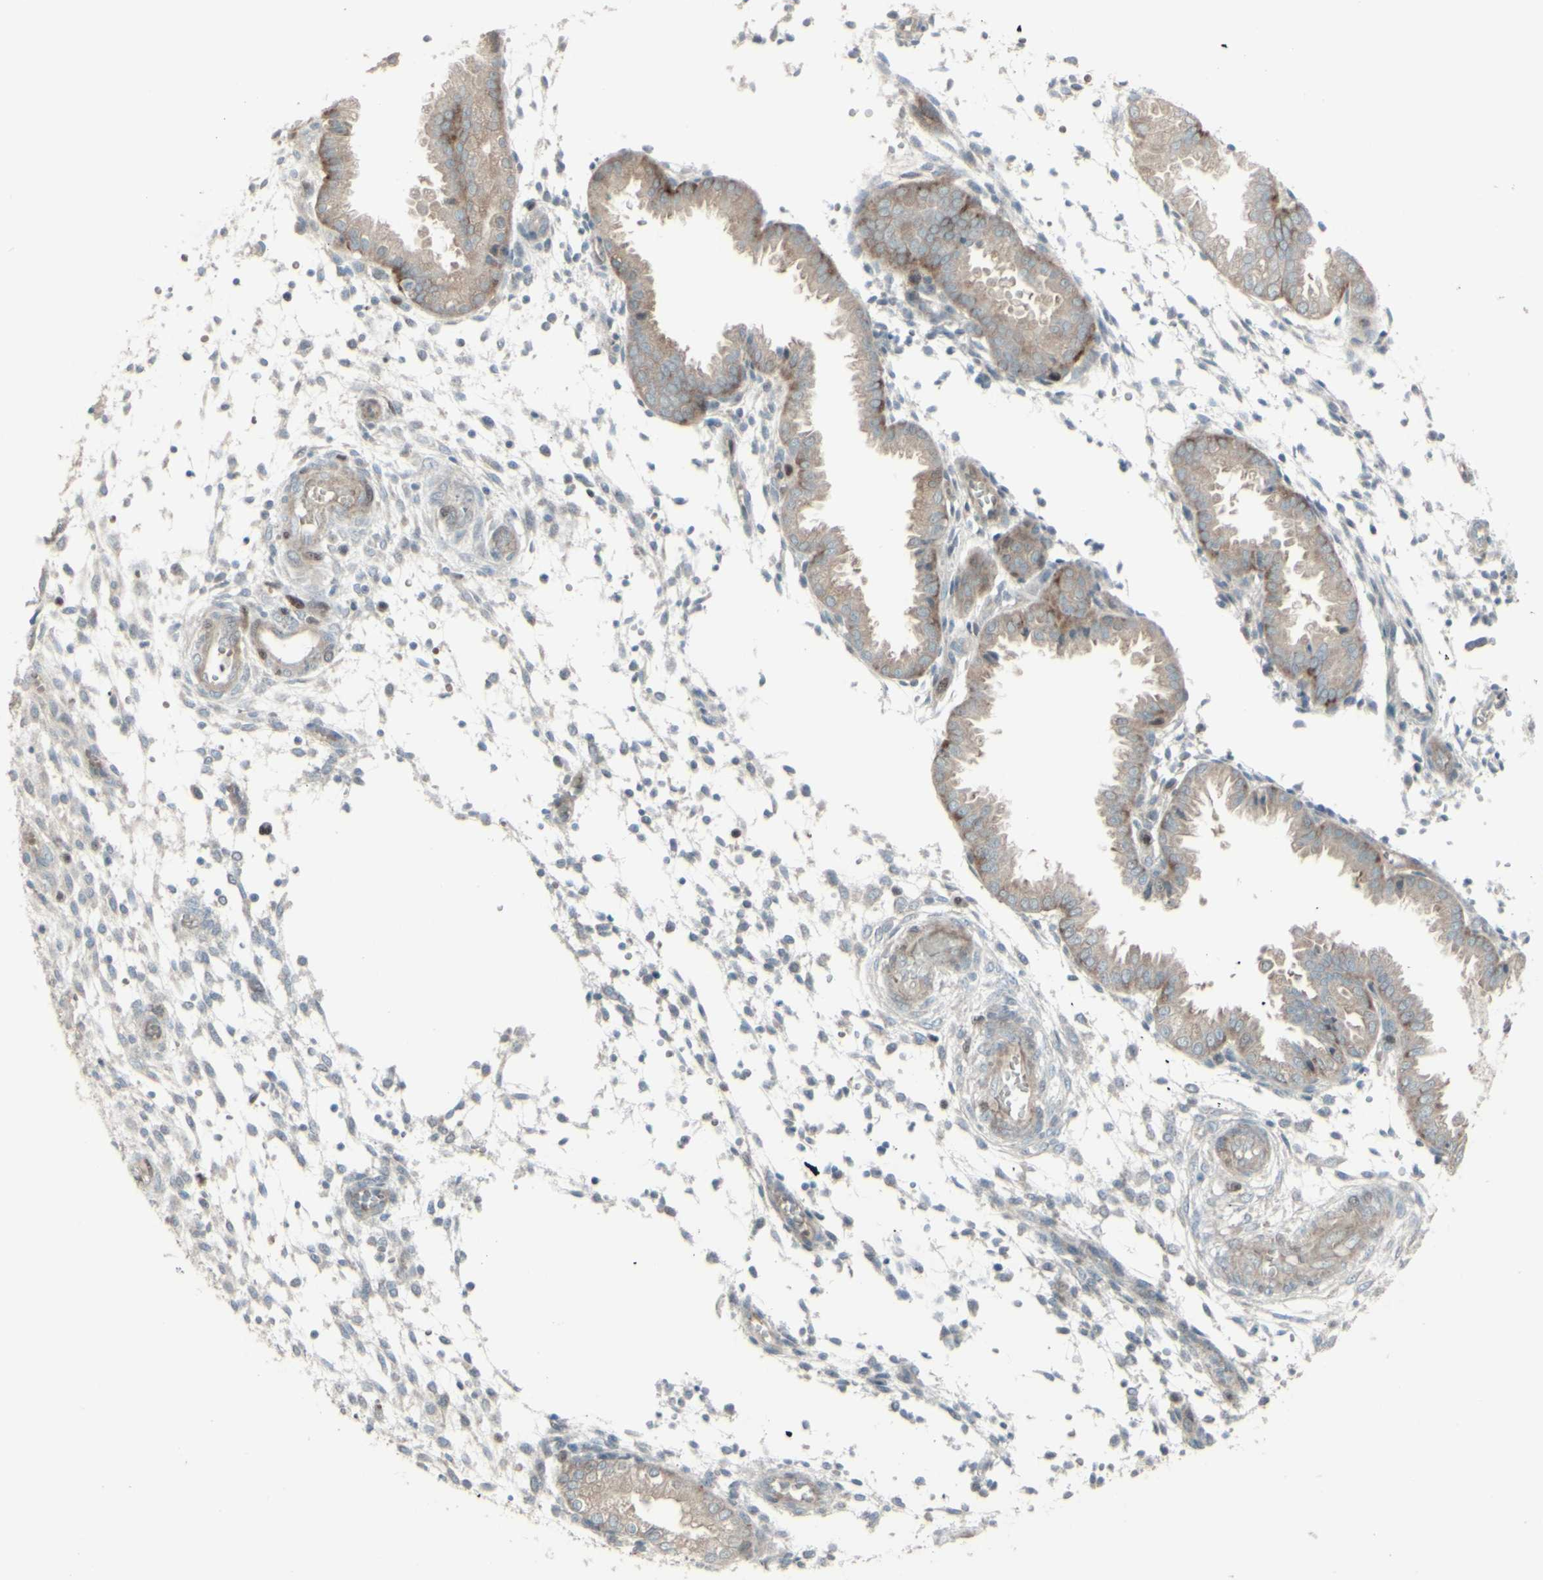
{"staining": {"intensity": "weak", "quantity": "<25%", "location": "nuclear"}, "tissue": "endometrium", "cell_type": "Cells in endometrial stroma", "image_type": "normal", "snomed": [{"axis": "morphology", "description": "Normal tissue, NOS"}, {"axis": "topography", "description": "Endometrium"}], "caption": "The image reveals no significant positivity in cells in endometrial stroma of endometrium.", "gene": "GMNN", "patient": {"sex": "female", "age": 33}}